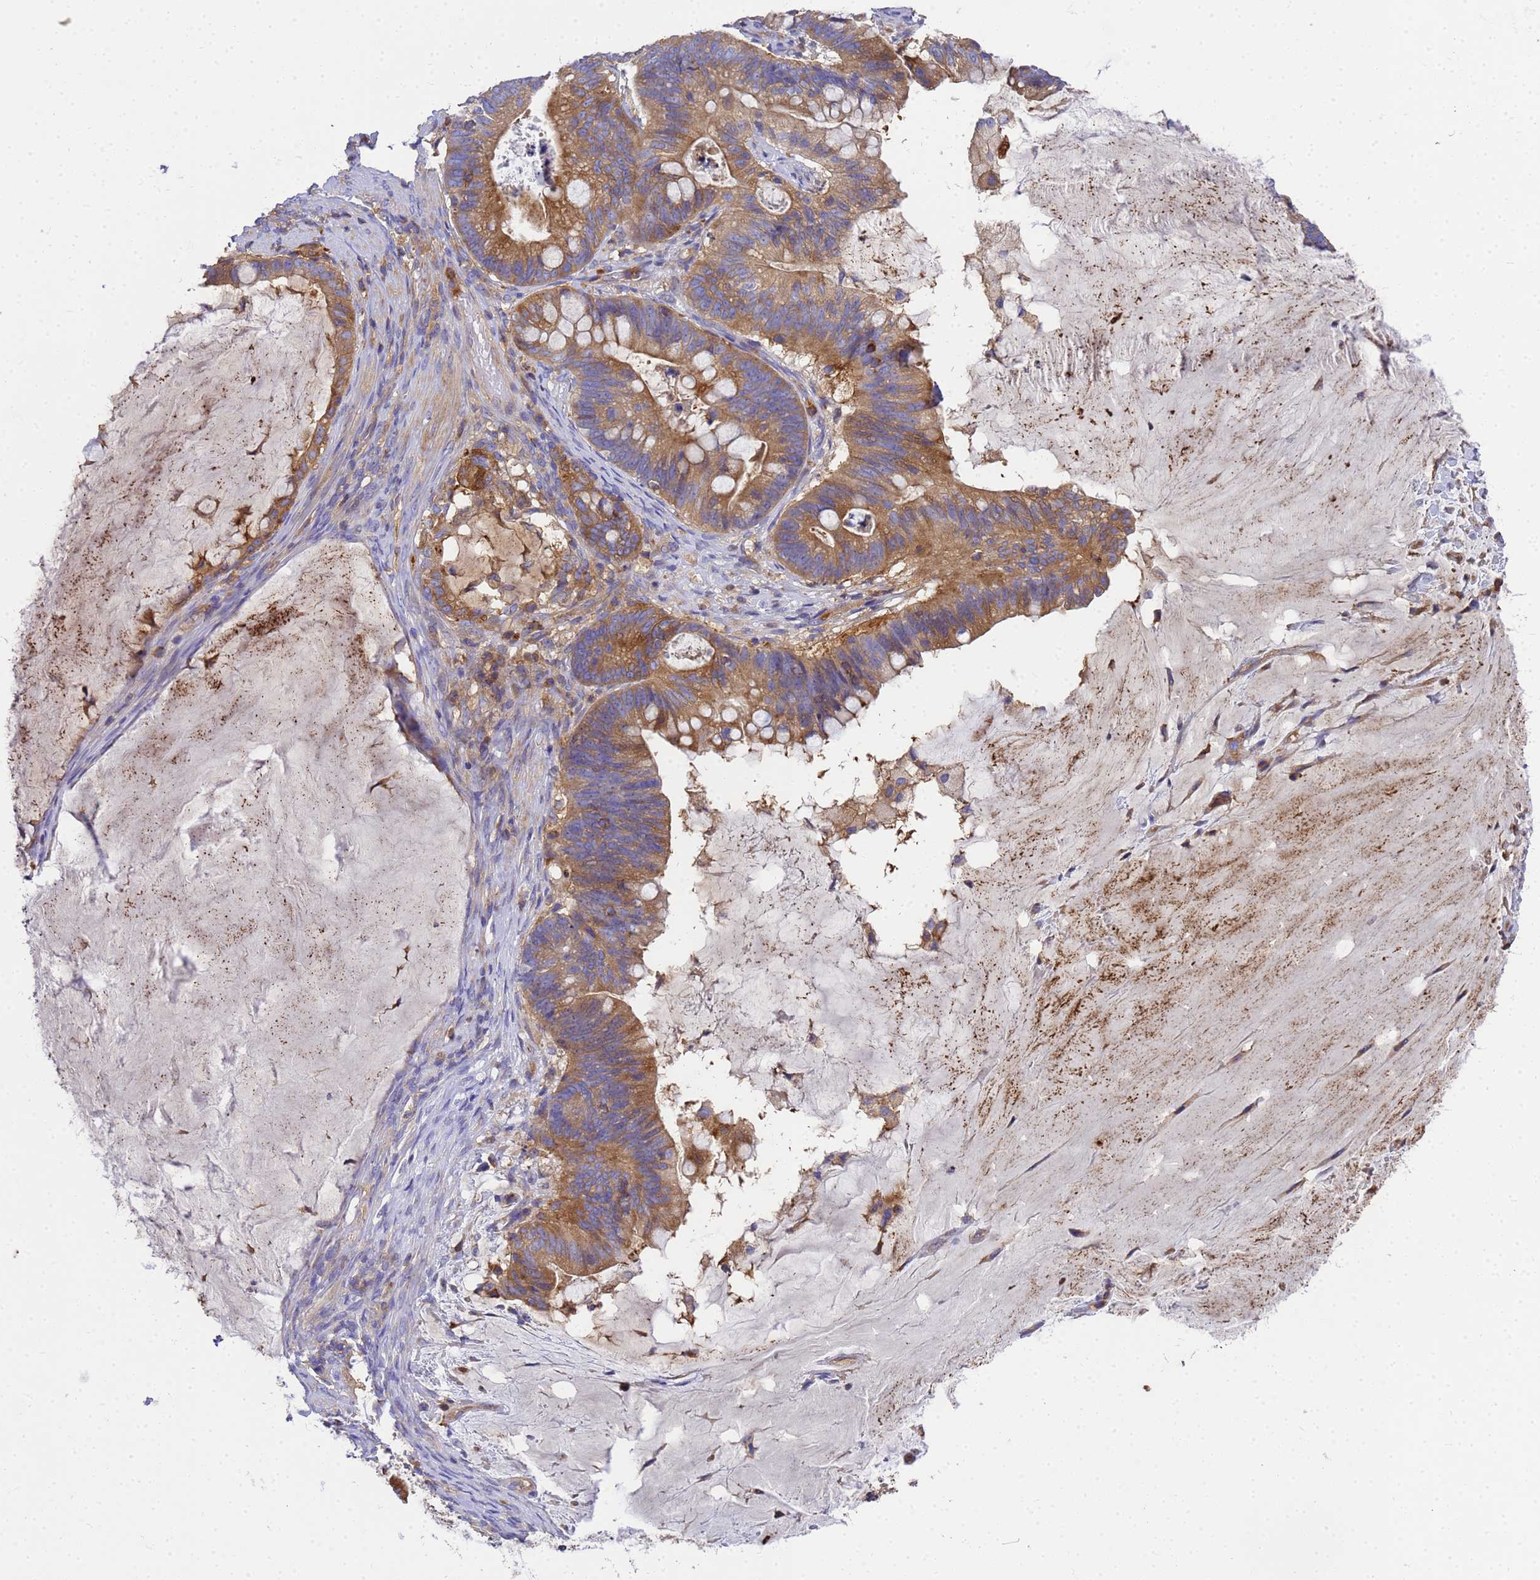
{"staining": {"intensity": "moderate", "quantity": ">75%", "location": "cytoplasmic/membranous"}, "tissue": "ovarian cancer", "cell_type": "Tumor cells", "image_type": "cancer", "snomed": [{"axis": "morphology", "description": "Cystadenocarcinoma, mucinous, NOS"}, {"axis": "topography", "description": "Ovary"}], "caption": "Human ovarian mucinous cystadenocarcinoma stained with a protein marker displays moderate staining in tumor cells.", "gene": "ZNF235", "patient": {"sex": "female", "age": 61}}